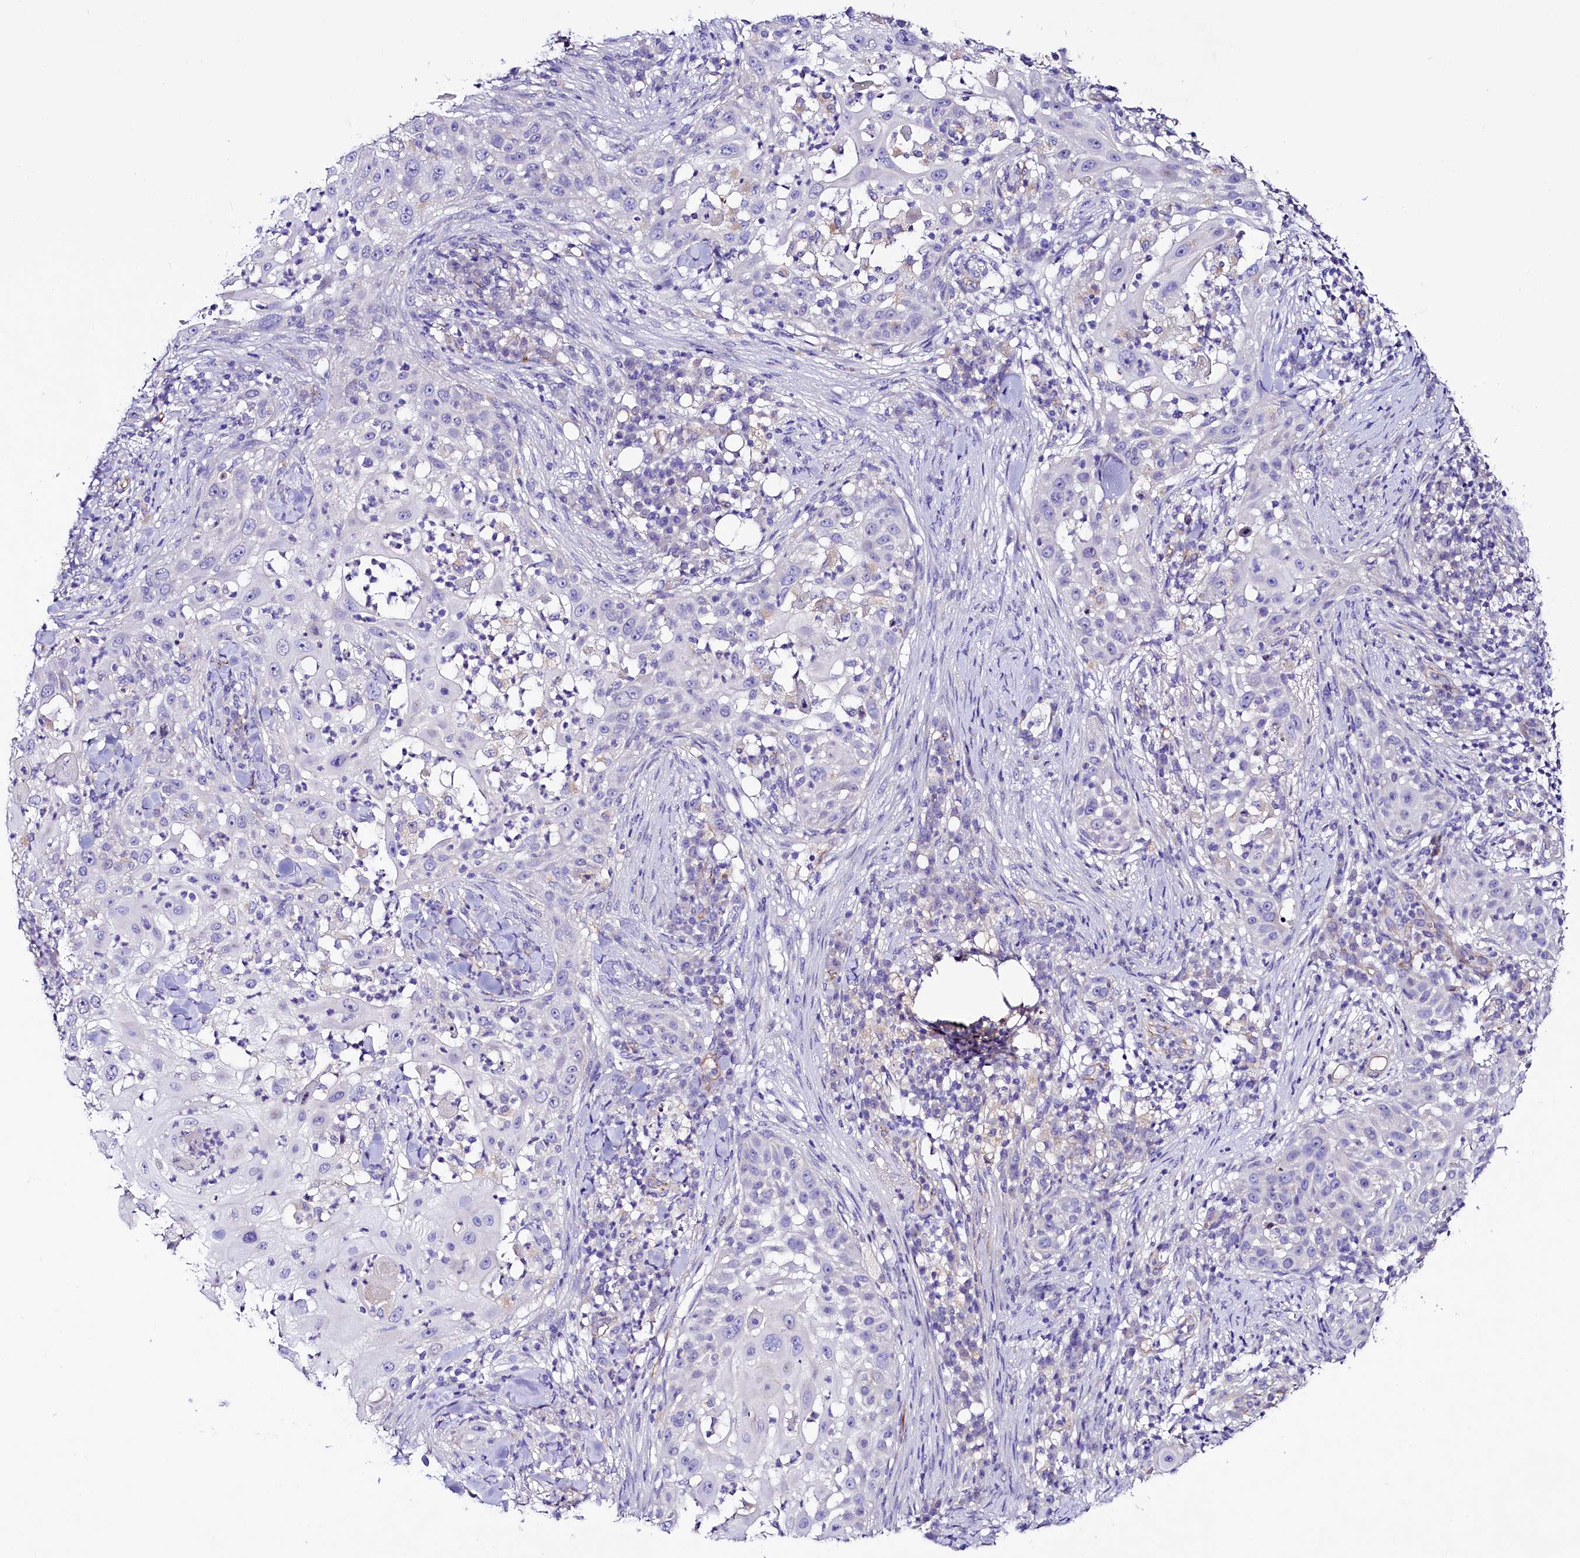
{"staining": {"intensity": "negative", "quantity": "none", "location": "none"}, "tissue": "skin cancer", "cell_type": "Tumor cells", "image_type": "cancer", "snomed": [{"axis": "morphology", "description": "Squamous cell carcinoma, NOS"}, {"axis": "topography", "description": "Skin"}], "caption": "Skin squamous cell carcinoma was stained to show a protein in brown. There is no significant expression in tumor cells.", "gene": "SLF1", "patient": {"sex": "female", "age": 44}}